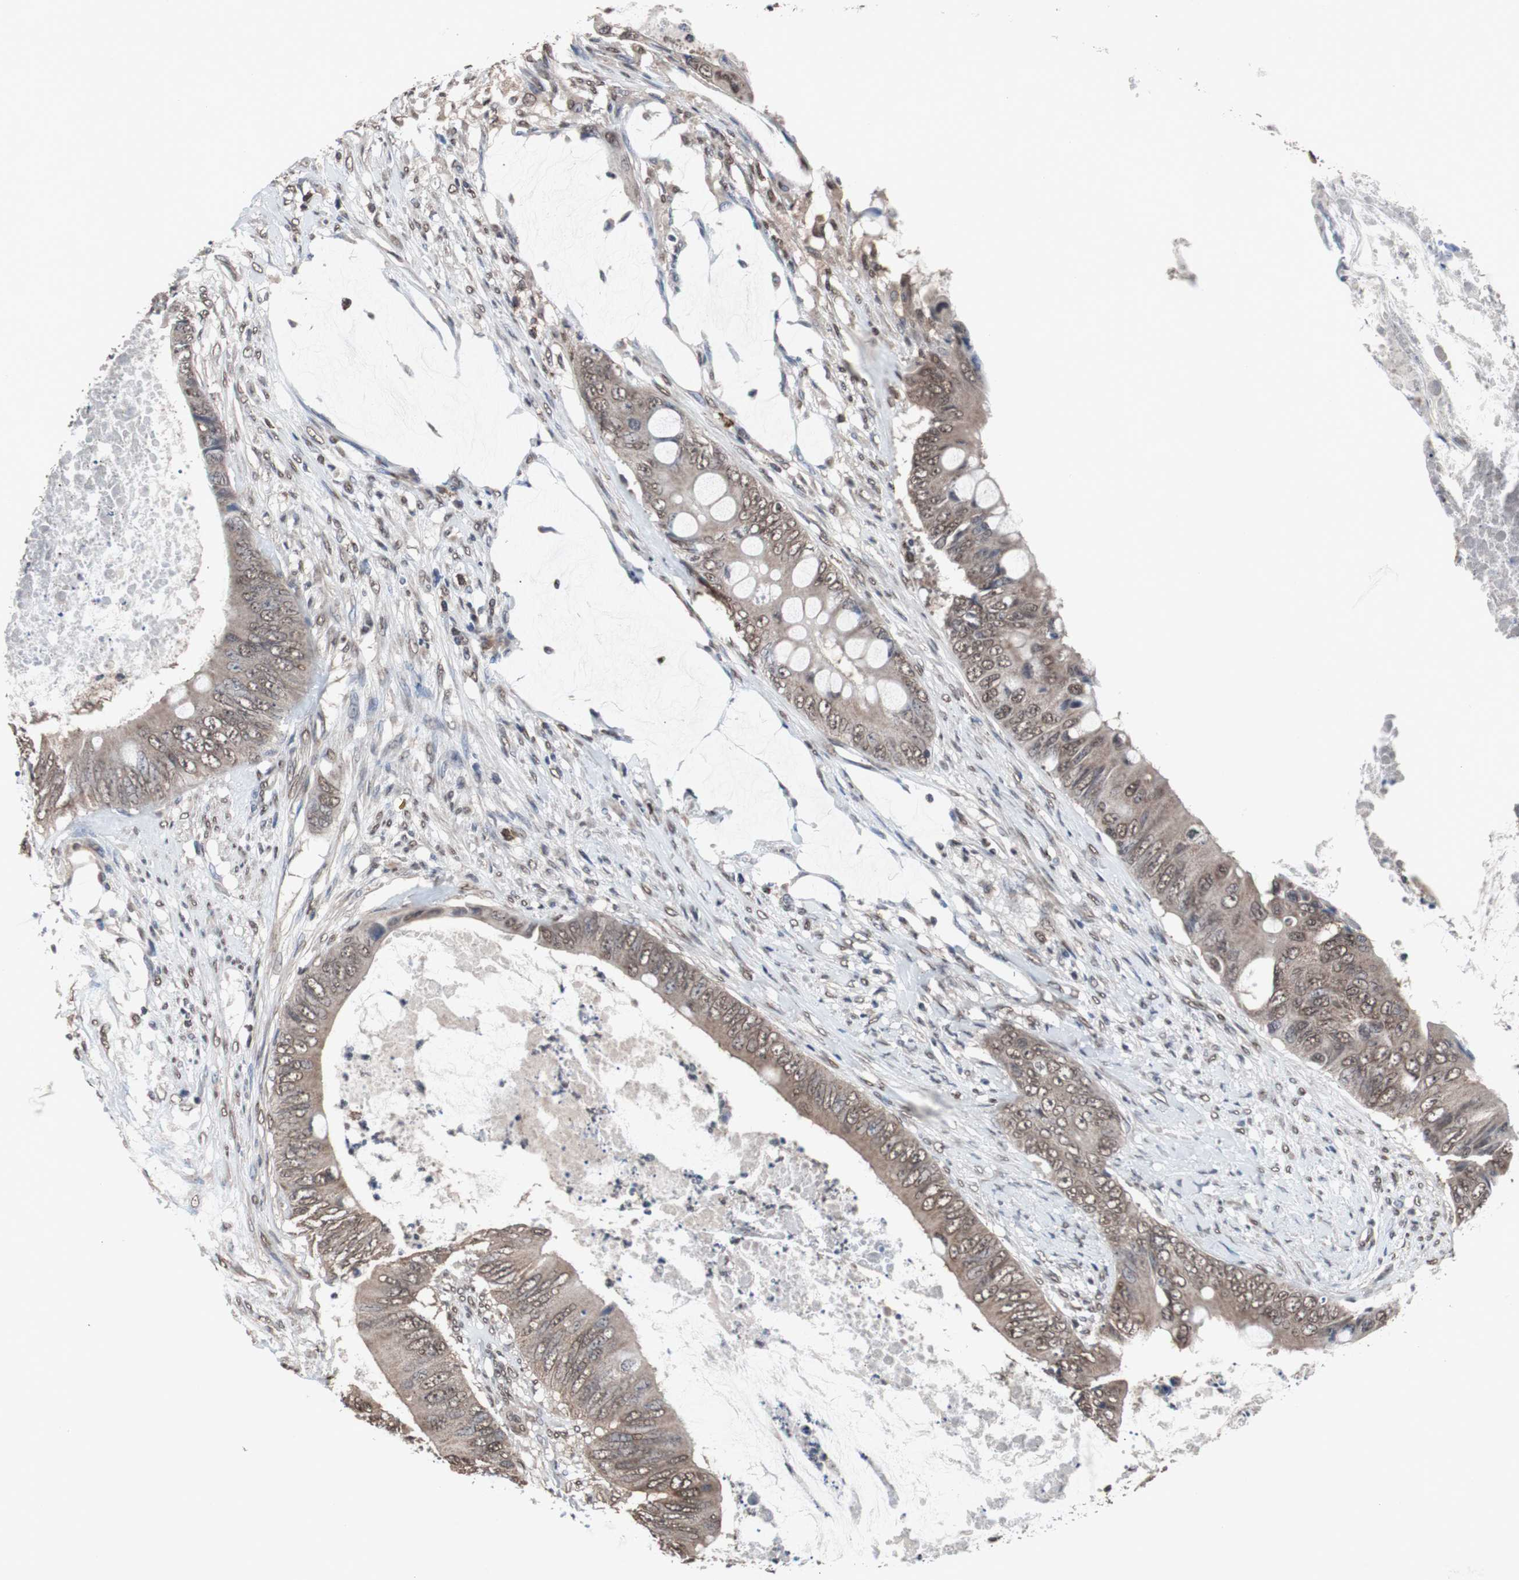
{"staining": {"intensity": "moderate", "quantity": ">75%", "location": "cytoplasmic/membranous"}, "tissue": "colorectal cancer", "cell_type": "Tumor cells", "image_type": "cancer", "snomed": [{"axis": "morphology", "description": "Adenocarcinoma, NOS"}, {"axis": "topography", "description": "Rectum"}], "caption": "The image shows immunohistochemical staining of adenocarcinoma (colorectal). There is moderate cytoplasmic/membranous positivity is identified in about >75% of tumor cells.", "gene": "MED27", "patient": {"sex": "female", "age": 77}}